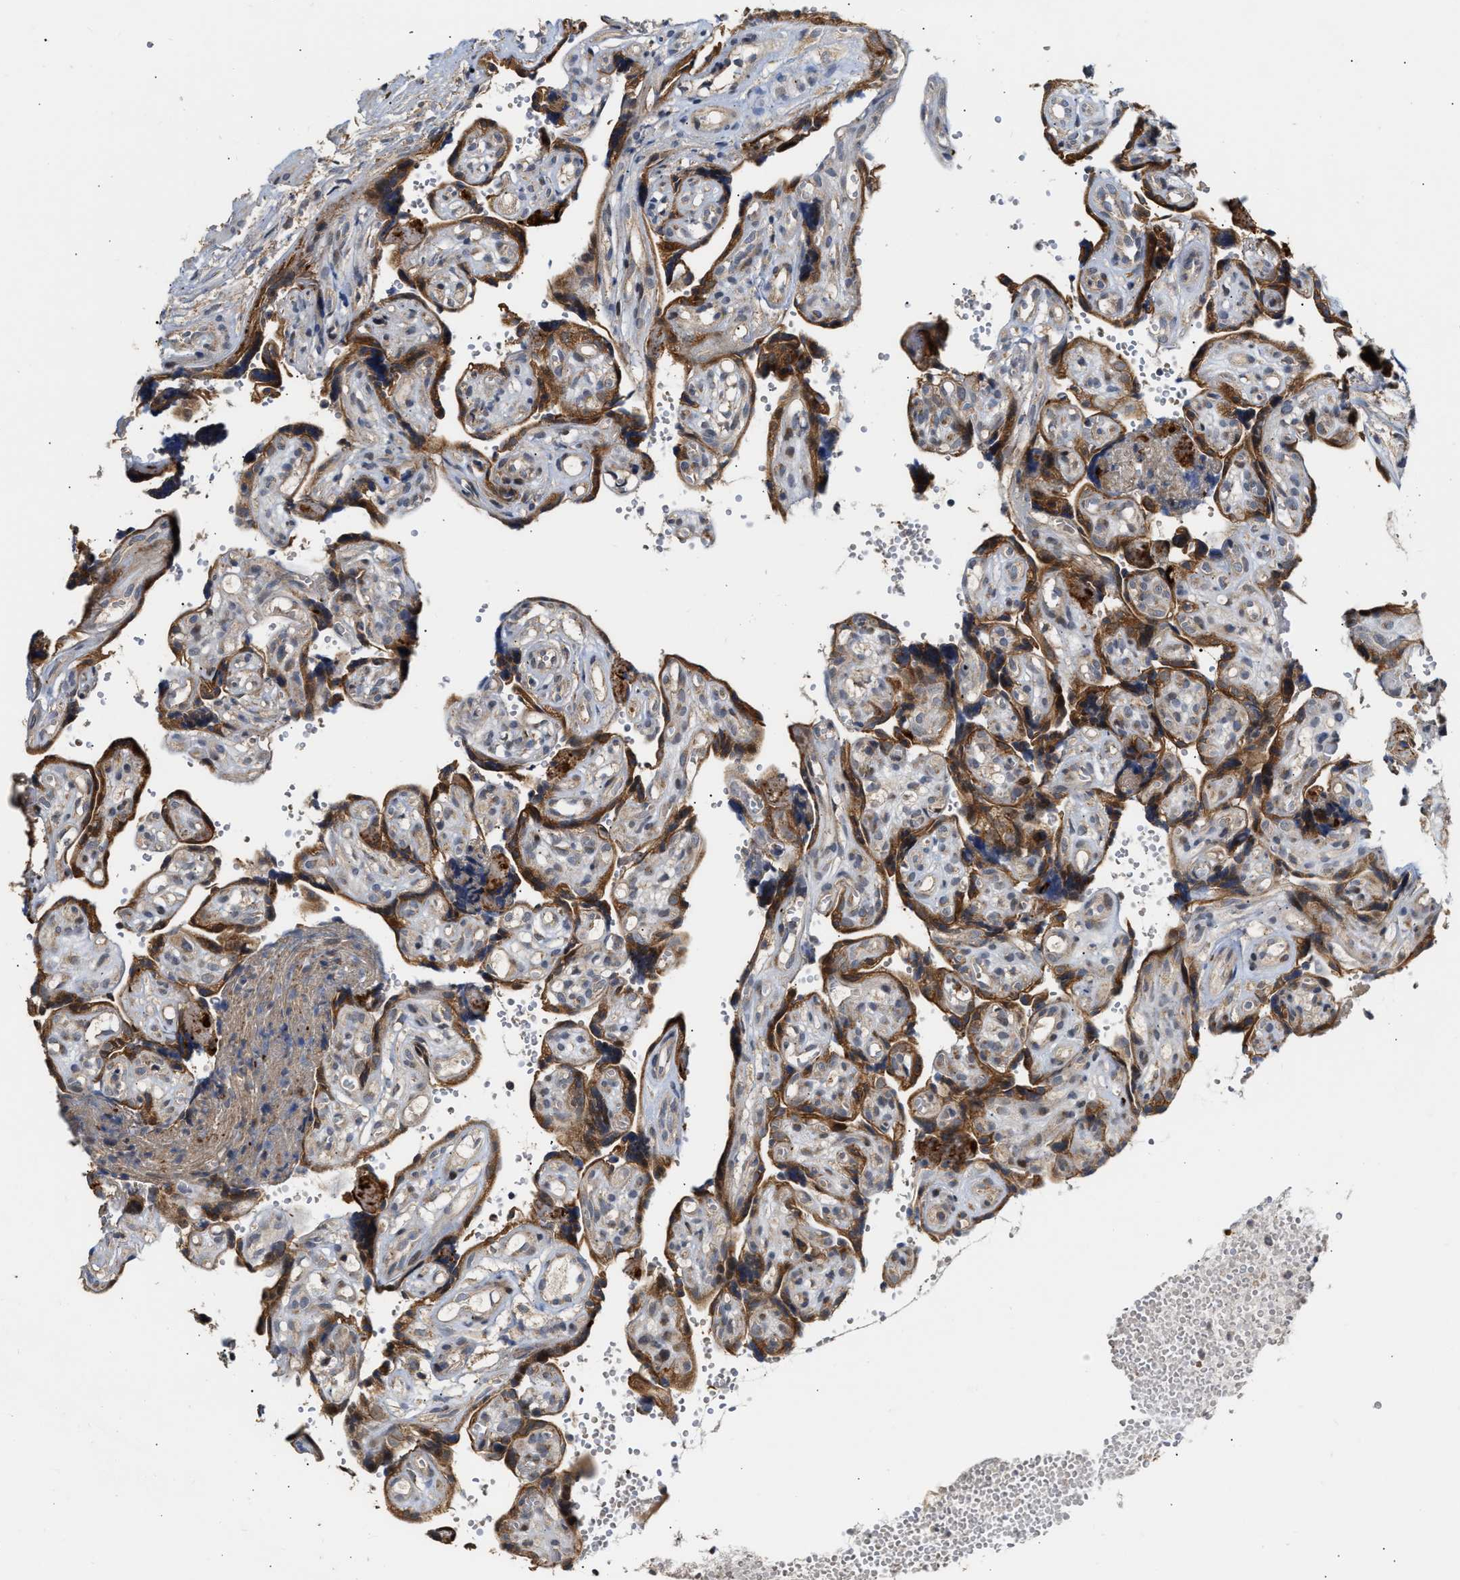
{"staining": {"intensity": "moderate", "quantity": ">75%", "location": "cytoplasmic/membranous"}, "tissue": "placenta", "cell_type": "Decidual cells", "image_type": "normal", "snomed": [{"axis": "morphology", "description": "Normal tissue, NOS"}, {"axis": "topography", "description": "Placenta"}], "caption": "Protein expression analysis of benign human placenta reveals moderate cytoplasmic/membranous expression in approximately >75% of decidual cells. The staining was performed using DAB to visualize the protein expression in brown, while the nuclei were stained in blue with hematoxylin (Magnification: 20x).", "gene": "EXTL2", "patient": {"sex": "female", "age": 30}}